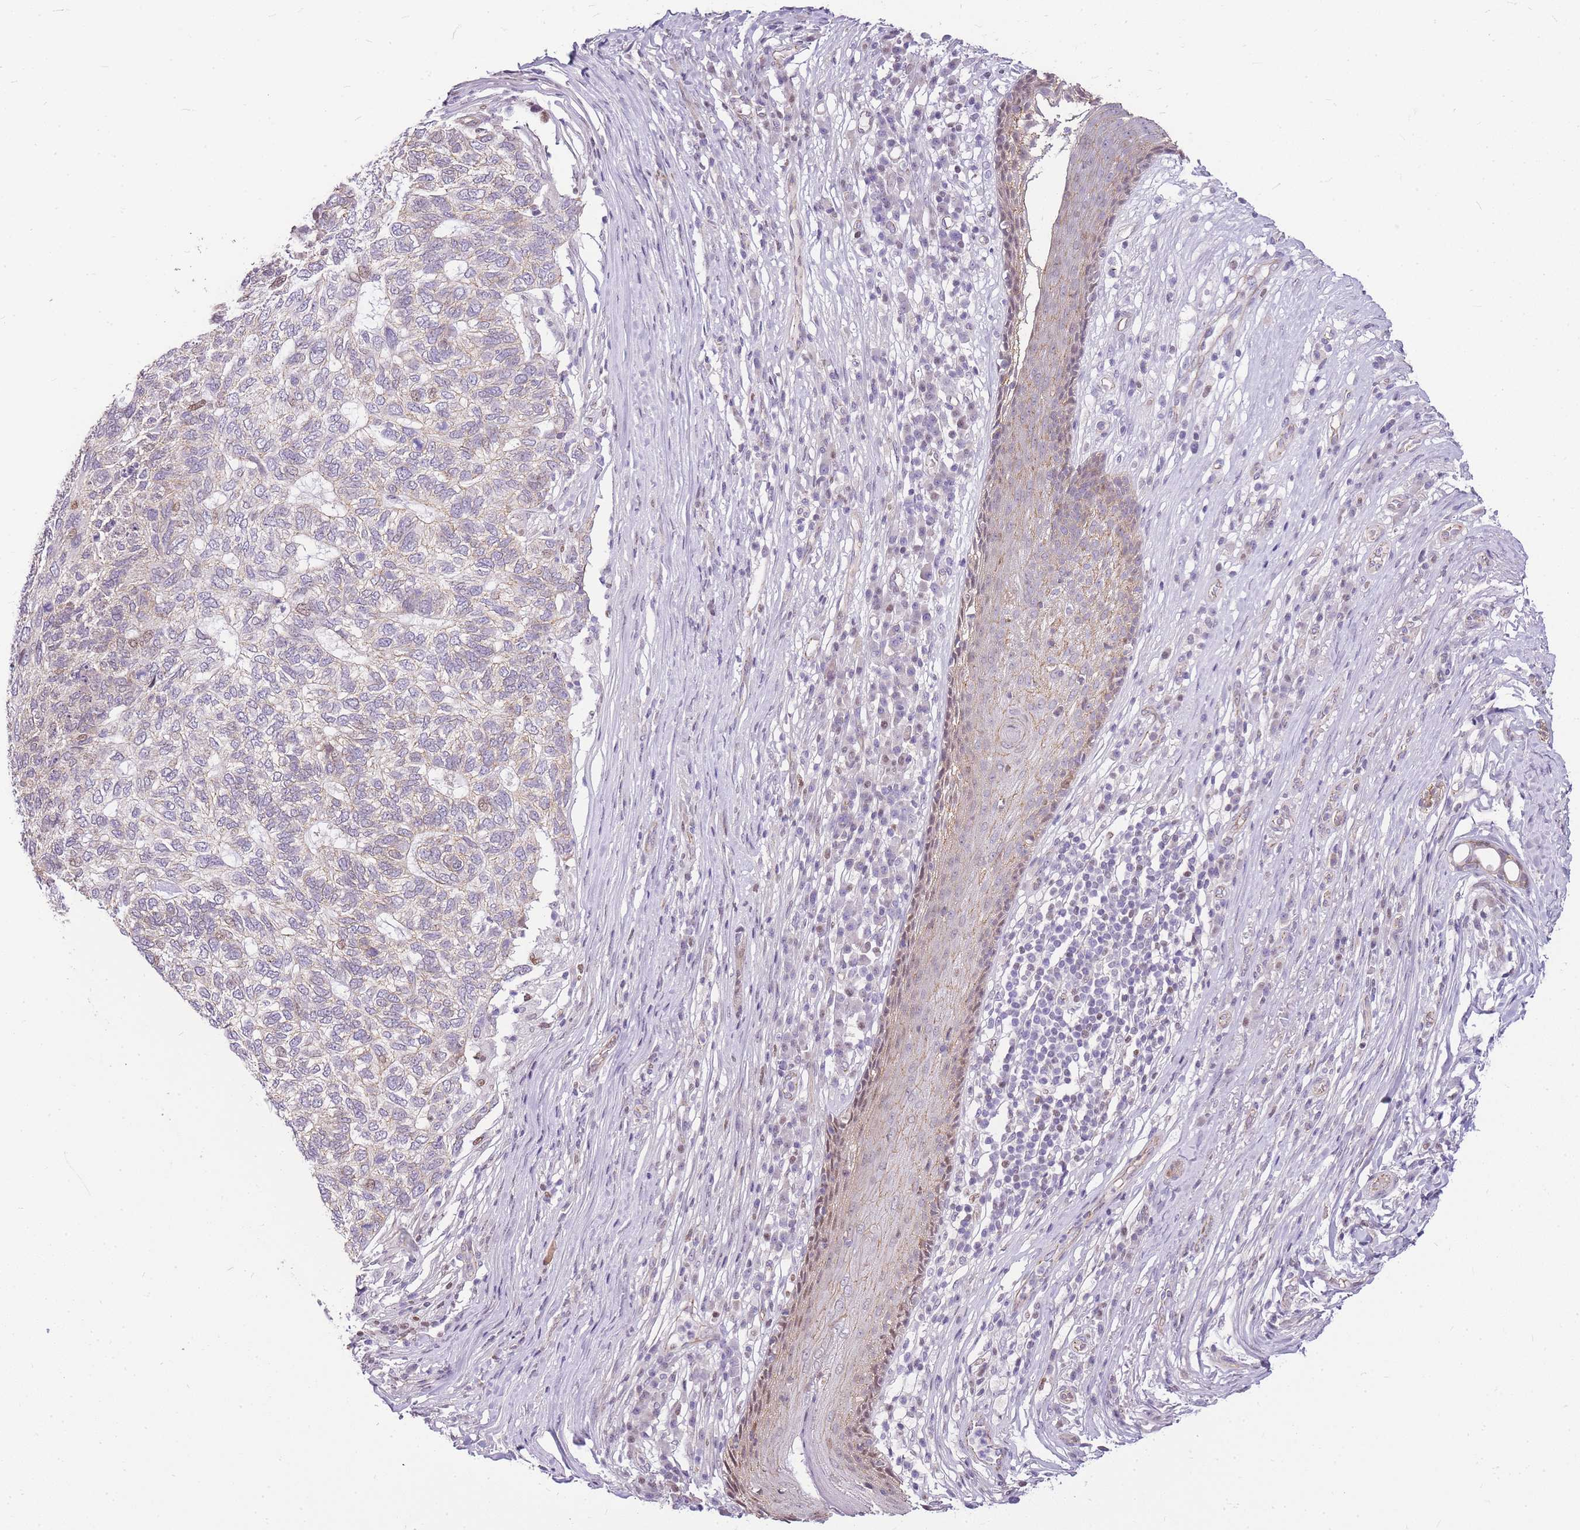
{"staining": {"intensity": "negative", "quantity": "none", "location": "none"}, "tissue": "skin cancer", "cell_type": "Tumor cells", "image_type": "cancer", "snomed": [{"axis": "morphology", "description": "Basal cell carcinoma"}, {"axis": "topography", "description": "Skin"}], "caption": "An image of human basal cell carcinoma (skin) is negative for staining in tumor cells.", "gene": "CLBA1", "patient": {"sex": "female", "age": 65}}